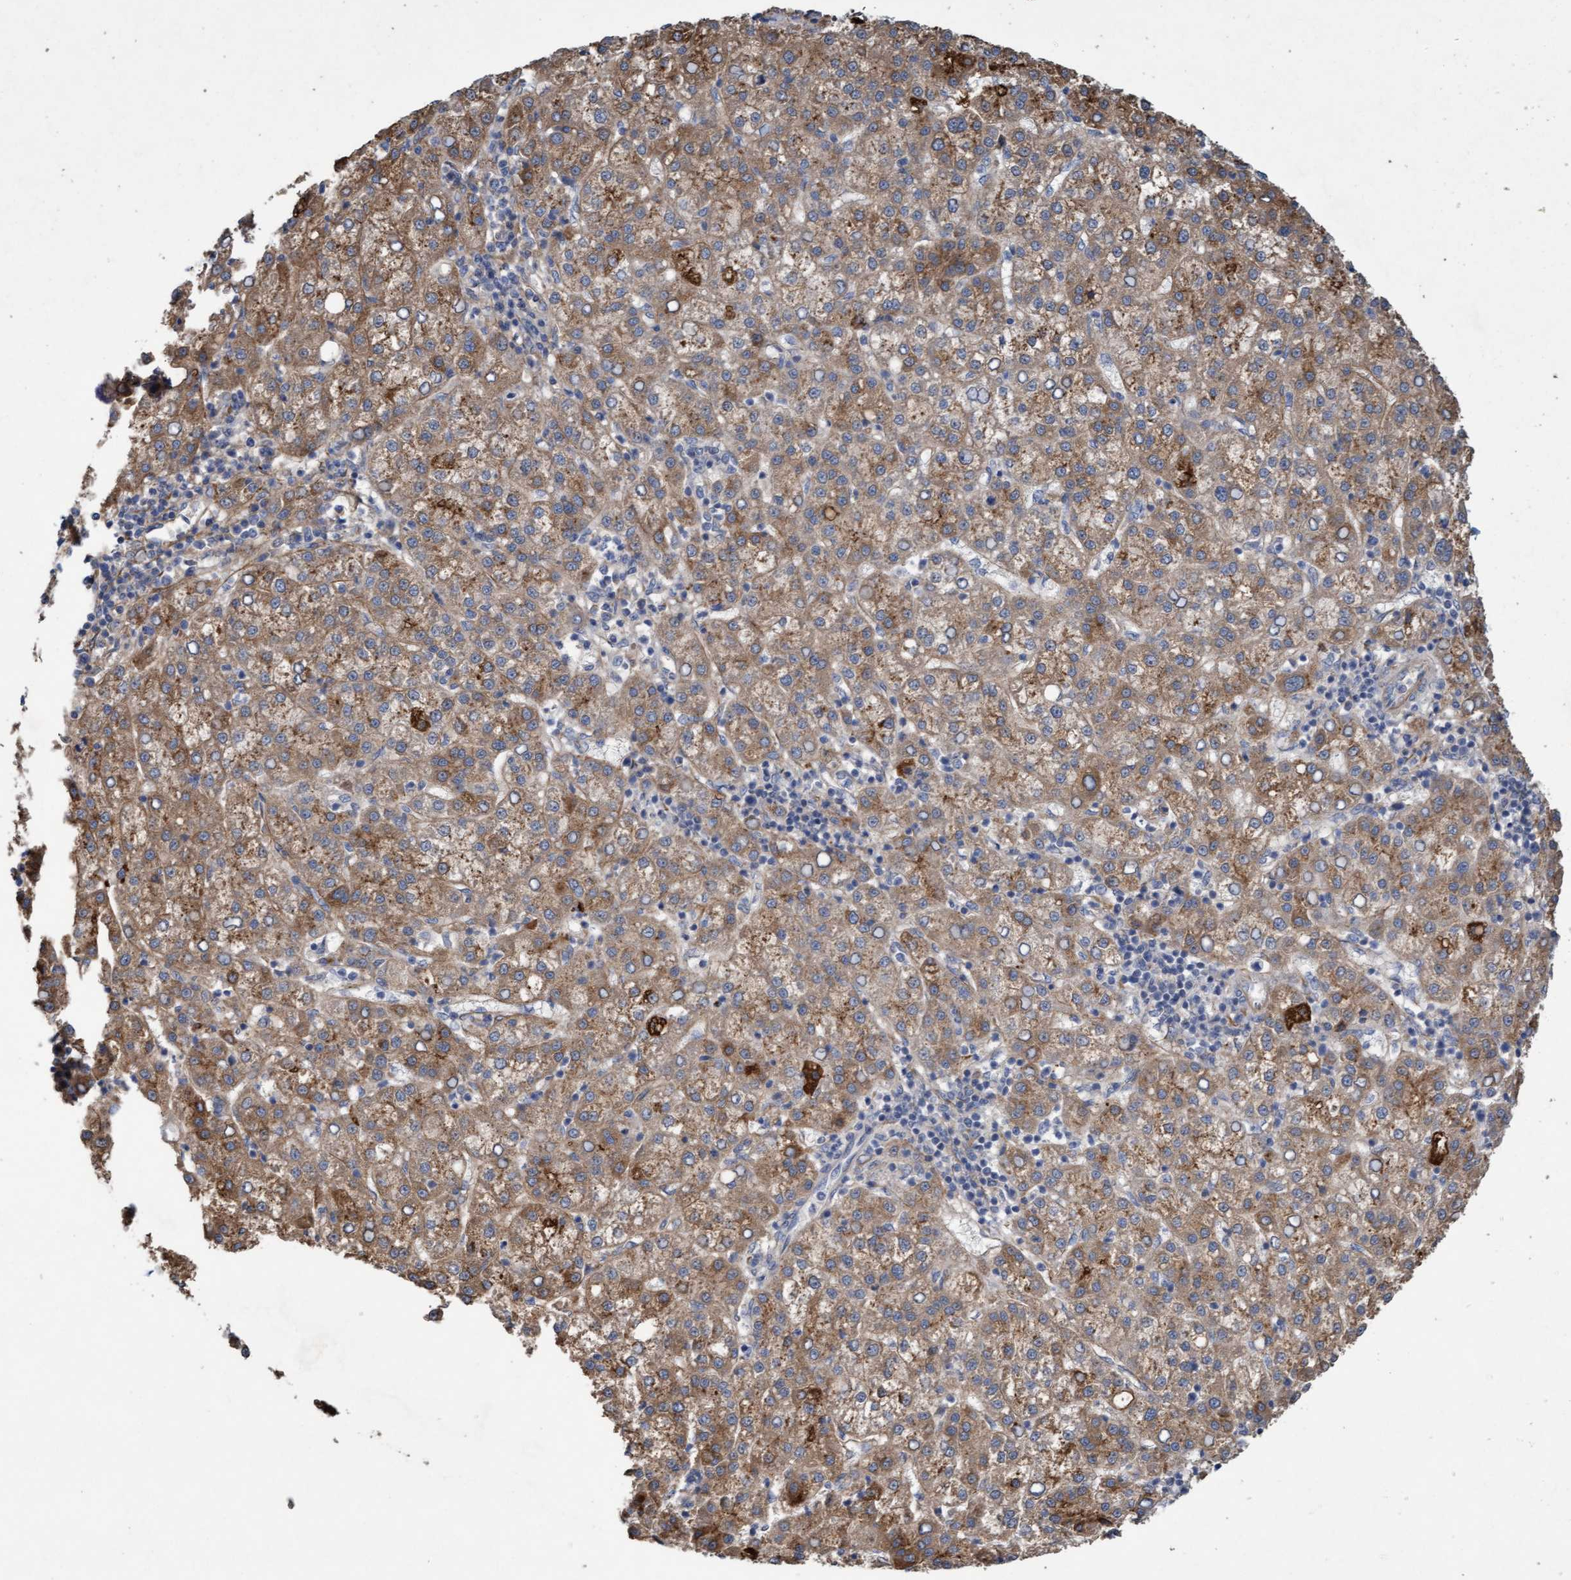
{"staining": {"intensity": "weak", "quantity": ">75%", "location": "cytoplasmic/membranous"}, "tissue": "liver cancer", "cell_type": "Tumor cells", "image_type": "cancer", "snomed": [{"axis": "morphology", "description": "Carcinoma, Hepatocellular, NOS"}, {"axis": "topography", "description": "Liver"}], "caption": "Immunohistochemical staining of human hepatocellular carcinoma (liver) demonstrates low levels of weak cytoplasmic/membranous positivity in about >75% of tumor cells.", "gene": "DDHD2", "patient": {"sex": "female", "age": 58}}